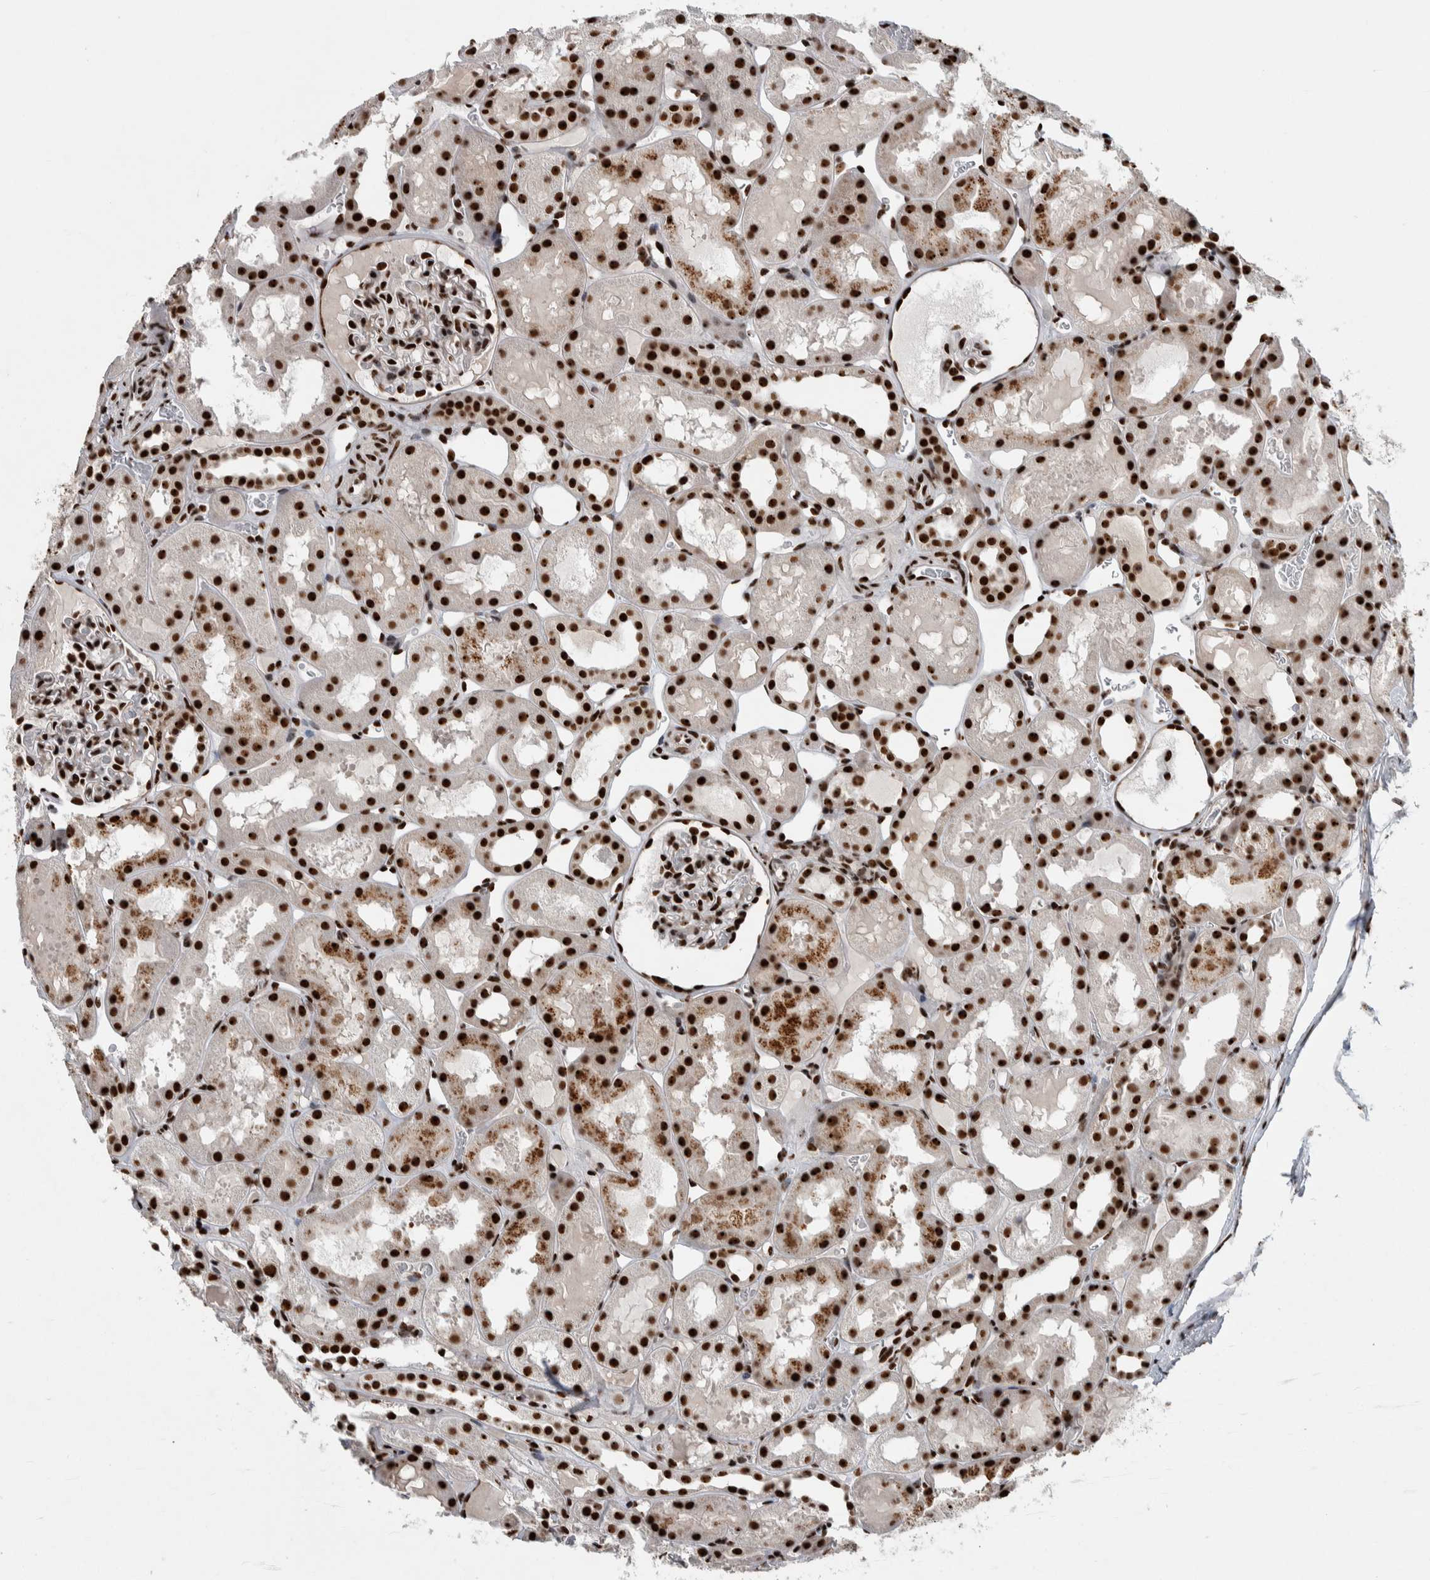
{"staining": {"intensity": "strong", "quantity": ">75%", "location": "nuclear"}, "tissue": "kidney", "cell_type": "Cells in glomeruli", "image_type": "normal", "snomed": [{"axis": "morphology", "description": "Normal tissue, NOS"}, {"axis": "topography", "description": "Kidney"}, {"axis": "topography", "description": "Urinary bladder"}], "caption": "Immunohistochemical staining of unremarkable human kidney exhibits strong nuclear protein expression in approximately >75% of cells in glomeruli. Using DAB (3,3'-diaminobenzidine) (brown) and hematoxylin (blue) stains, captured at high magnification using brightfield microscopy.", "gene": "NCL", "patient": {"sex": "male", "age": 16}}